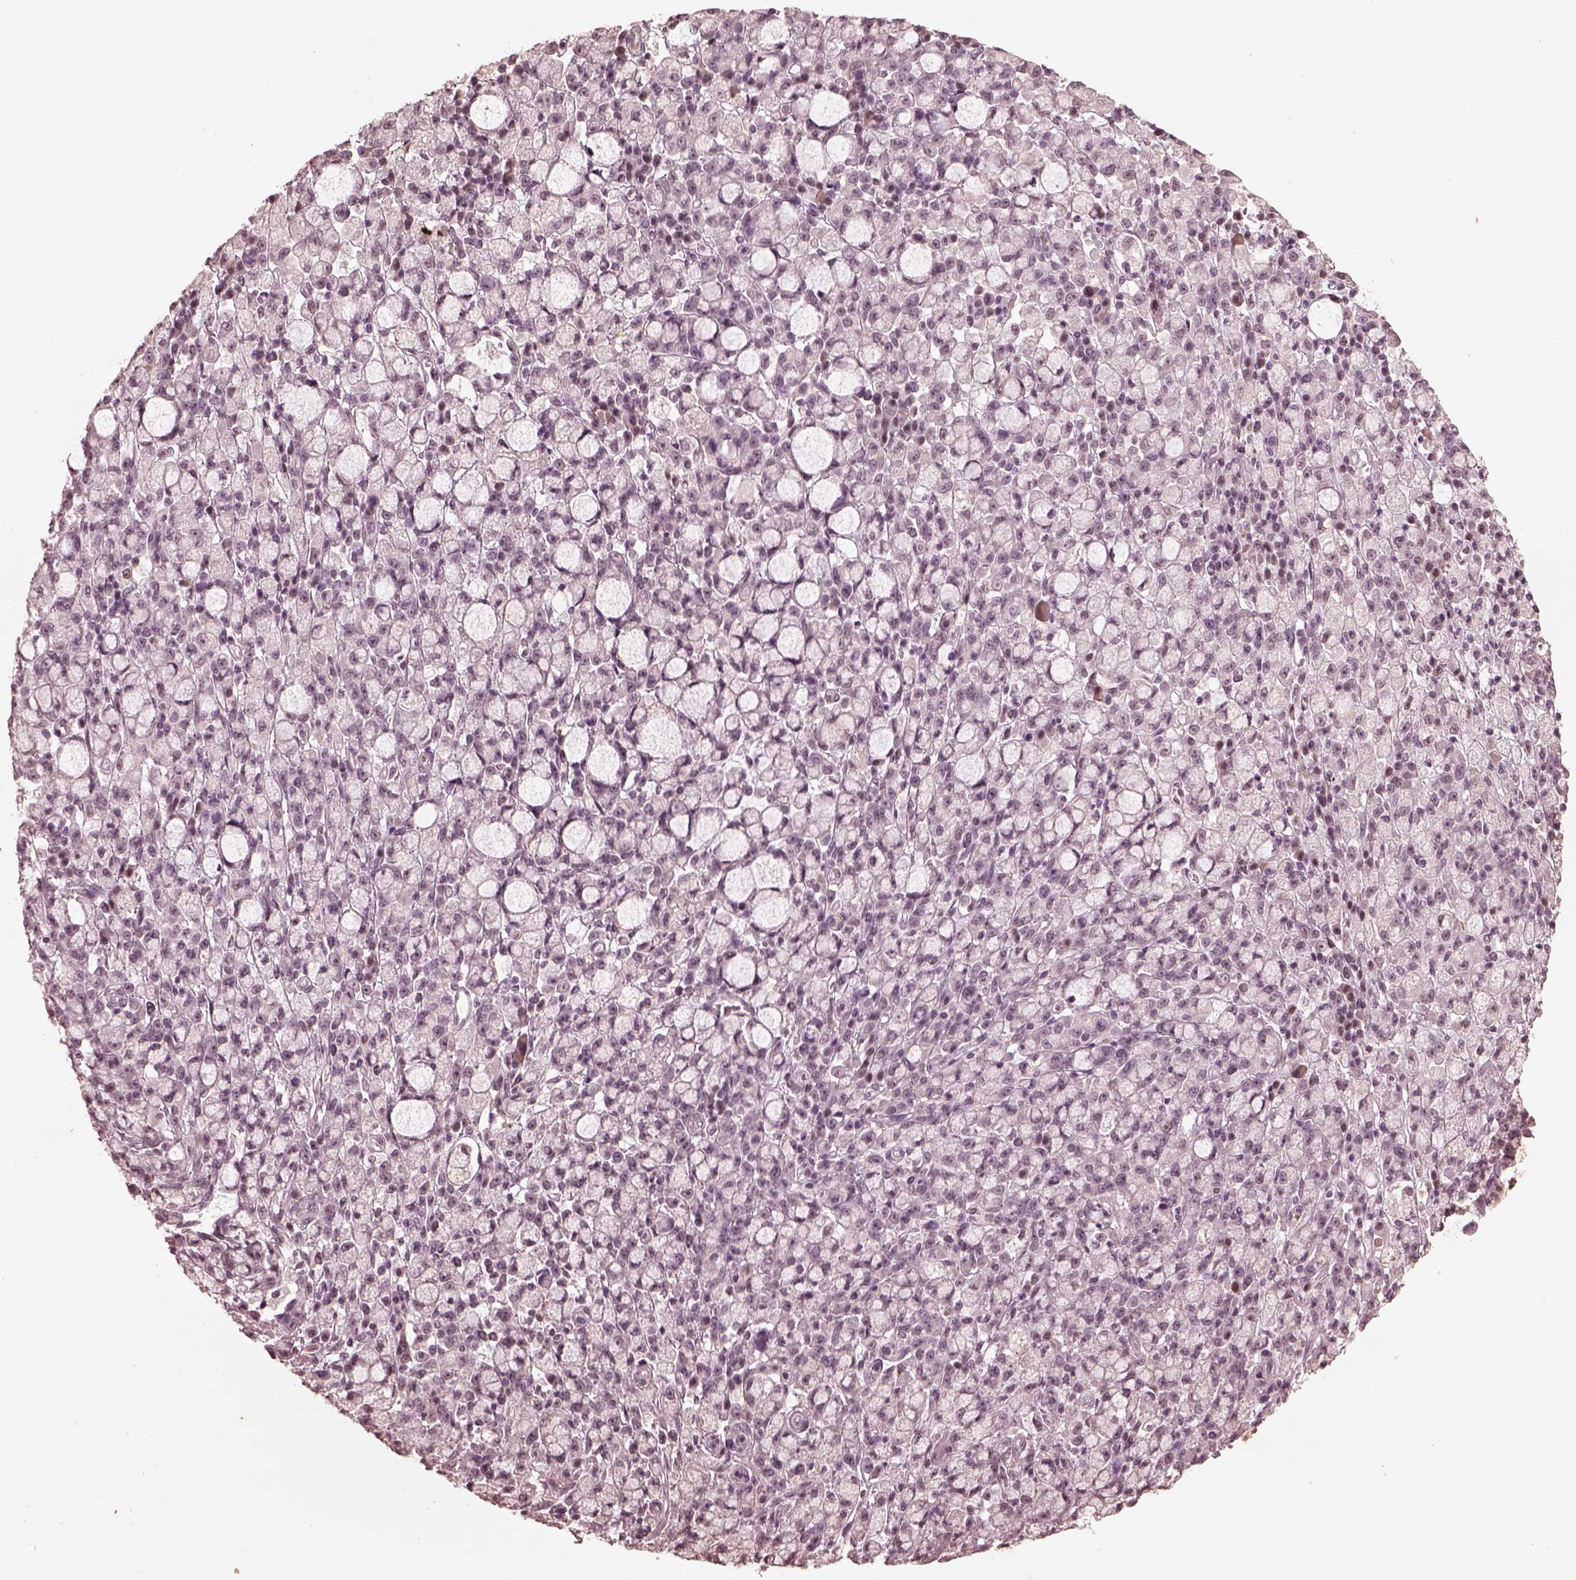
{"staining": {"intensity": "negative", "quantity": "none", "location": "none"}, "tissue": "stomach cancer", "cell_type": "Tumor cells", "image_type": "cancer", "snomed": [{"axis": "morphology", "description": "Adenocarcinoma, NOS"}, {"axis": "topography", "description": "Stomach"}], "caption": "Protein analysis of stomach adenocarcinoma displays no significant staining in tumor cells. Brightfield microscopy of immunohistochemistry stained with DAB (brown) and hematoxylin (blue), captured at high magnification.", "gene": "KRT79", "patient": {"sex": "male", "age": 58}}